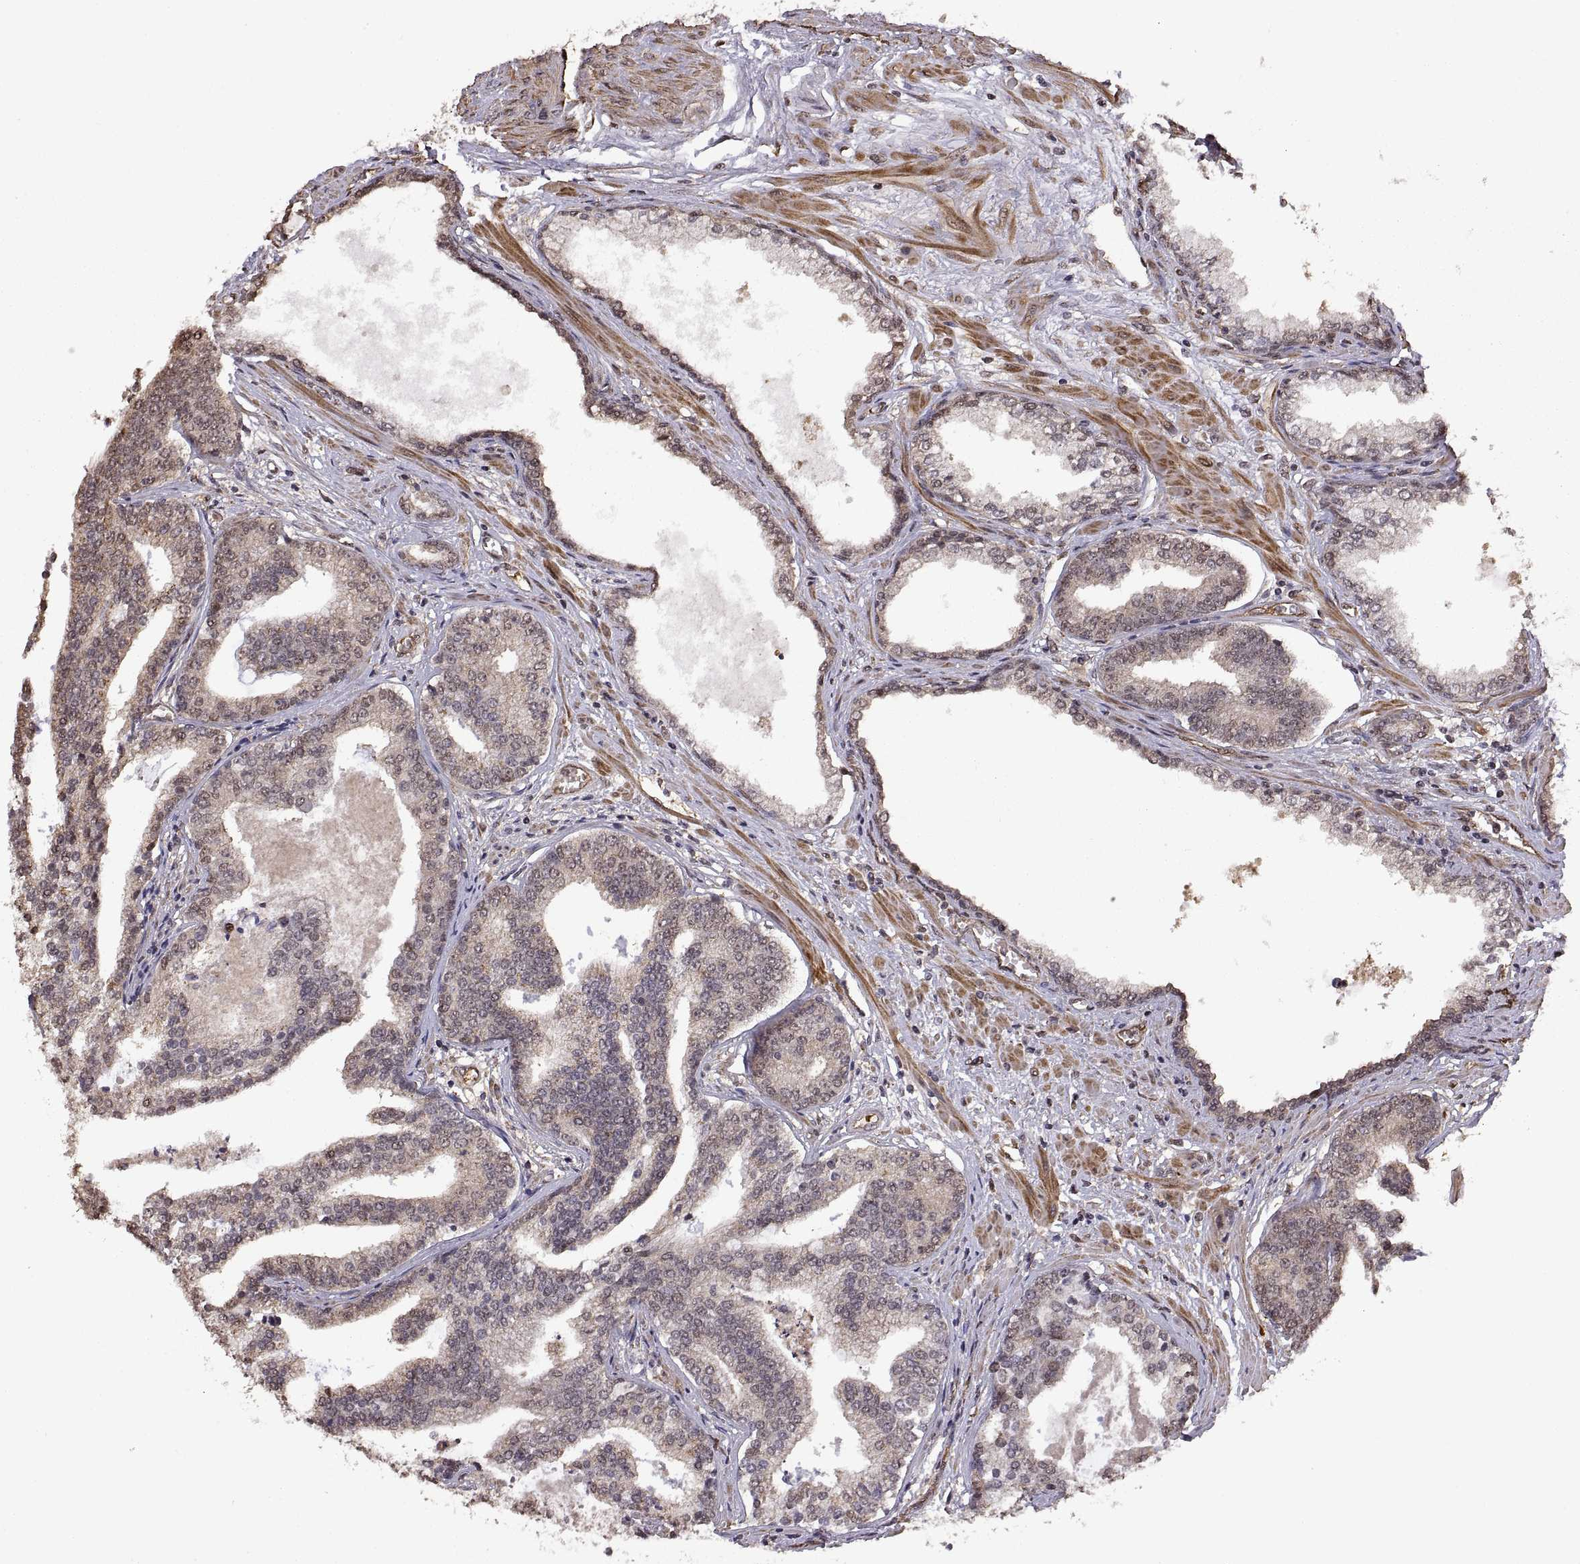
{"staining": {"intensity": "negative", "quantity": "none", "location": "none"}, "tissue": "prostate cancer", "cell_type": "Tumor cells", "image_type": "cancer", "snomed": [{"axis": "morphology", "description": "Adenocarcinoma, NOS"}, {"axis": "topography", "description": "Prostate"}], "caption": "An immunohistochemistry image of prostate adenocarcinoma is shown. There is no staining in tumor cells of prostate adenocarcinoma.", "gene": "ARRB1", "patient": {"sex": "male", "age": 64}}